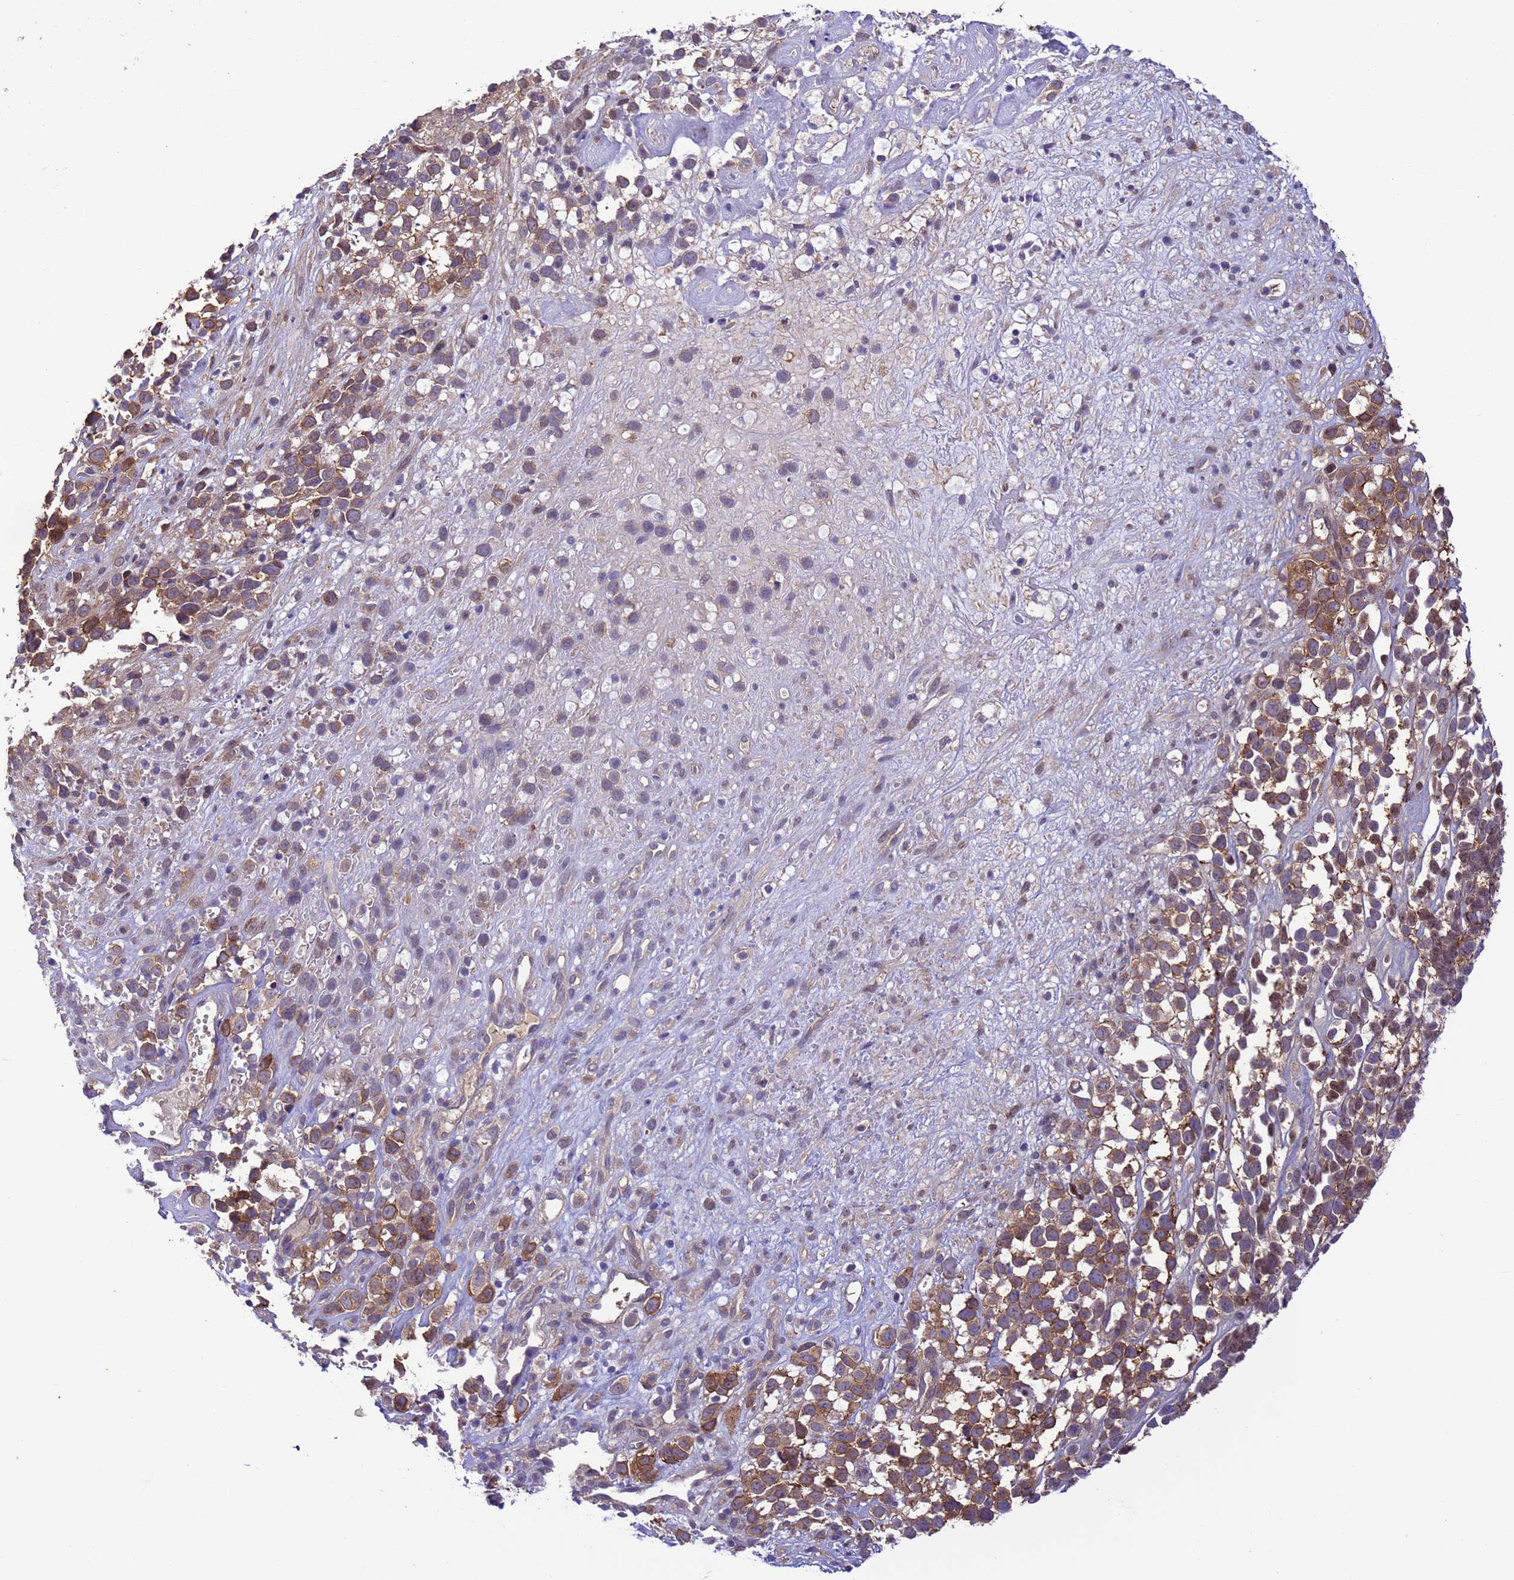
{"staining": {"intensity": "strong", "quantity": ">75%", "location": "cytoplasmic/membranous"}, "tissue": "melanoma", "cell_type": "Tumor cells", "image_type": "cancer", "snomed": [{"axis": "morphology", "description": "Malignant melanoma, NOS"}, {"axis": "topography", "description": "Nose, NOS"}], "caption": "Protein analysis of melanoma tissue exhibits strong cytoplasmic/membranous staining in approximately >75% of tumor cells.", "gene": "ARHGAP12", "patient": {"sex": "female", "age": 48}}